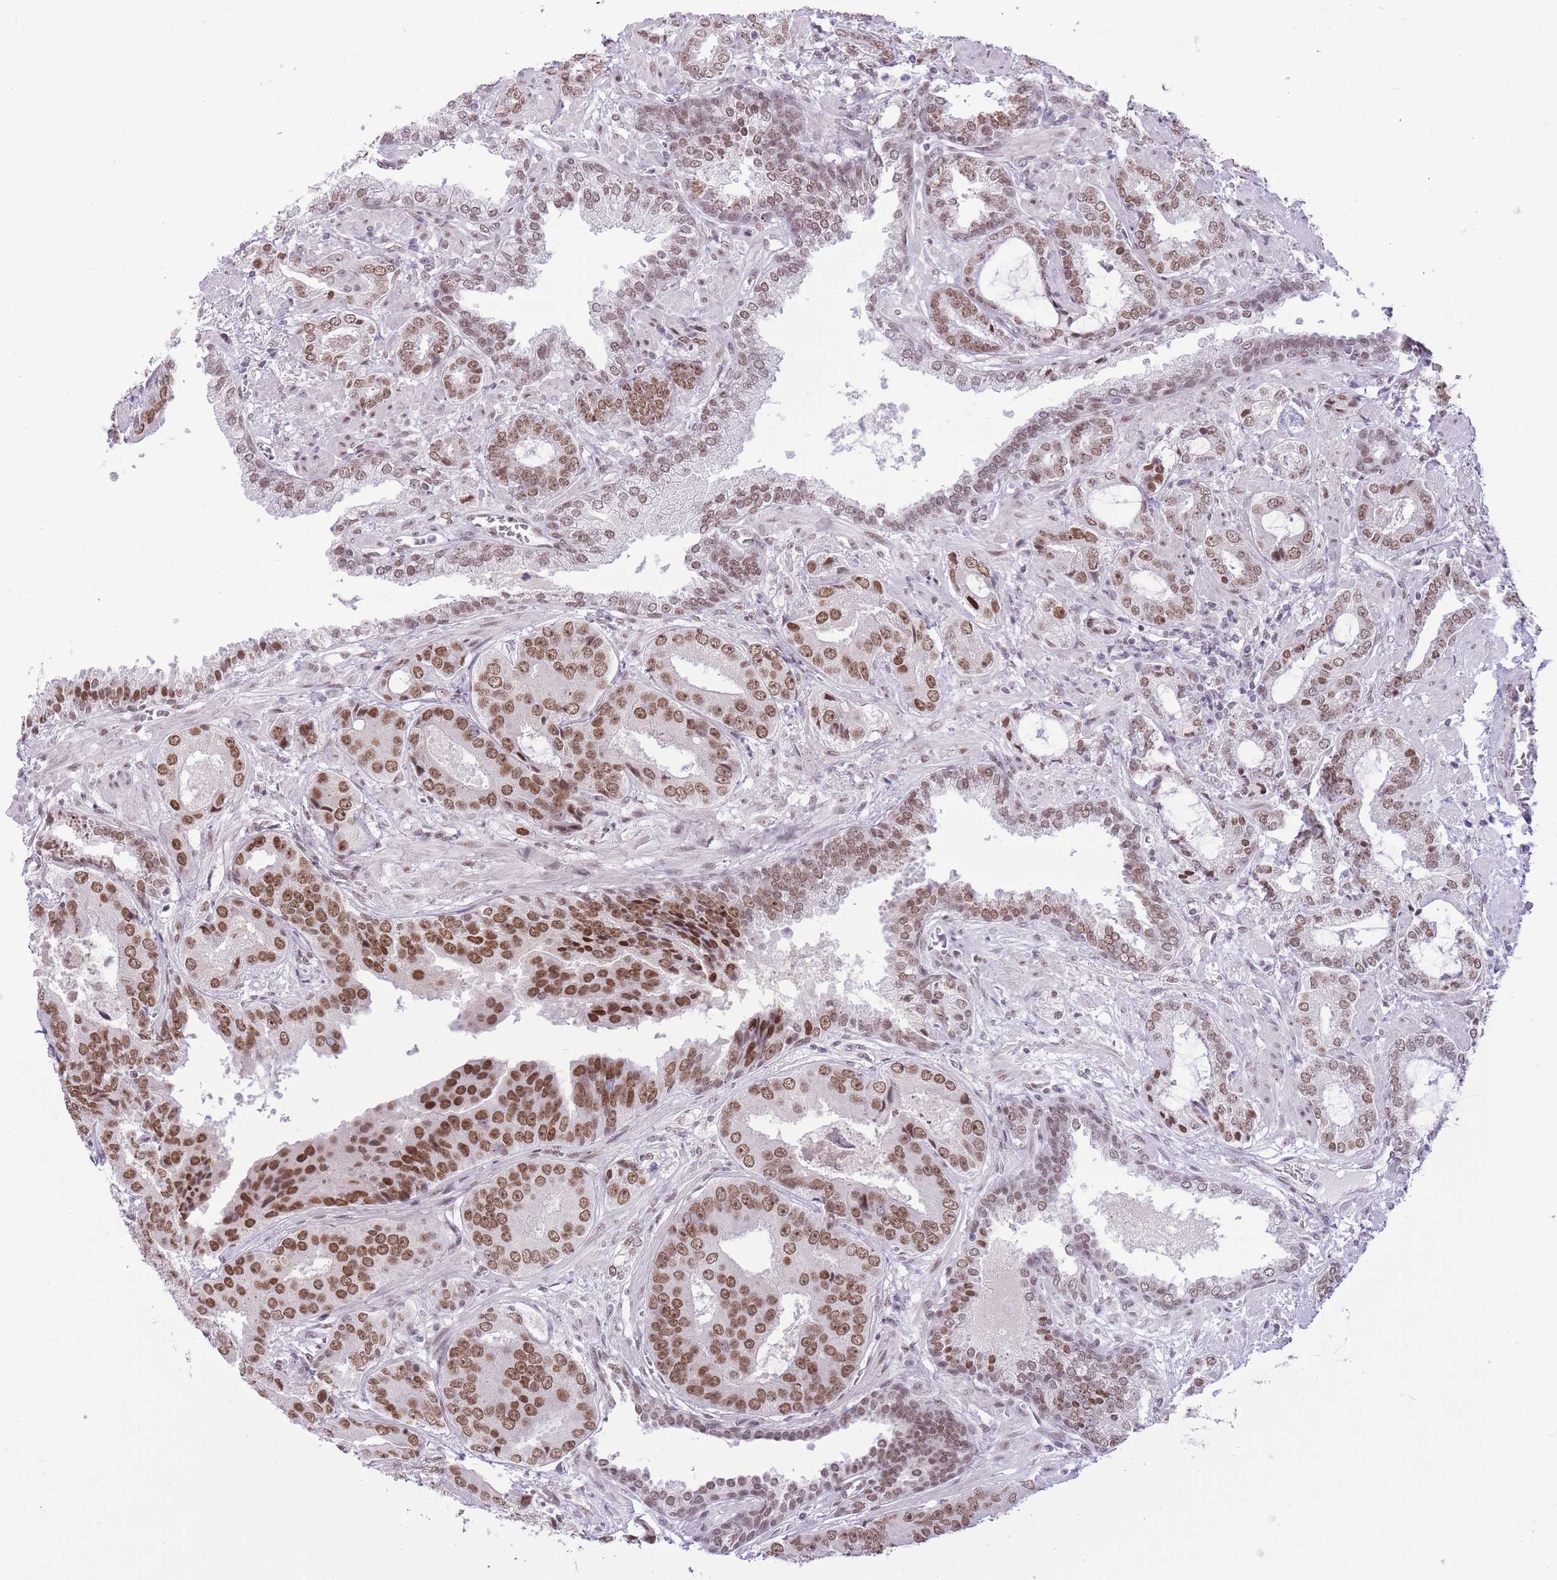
{"staining": {"intensity": "moderate", "quantity": ">75%", "location": "nuclear"}, "tissue": "prostate cancer", "cell_type": "Tumor cells", "image_type": "cancer", "snomed": [{"axis": "morphology", "description": "Adenocarcinoma, High grade"}, {"axis": "topography", "description": "Prostate"}], "caption": "High-grade adenocarcinoma (prostate) was stained to show a protein in brown. There is medium levels of moderate nuclear expression in about >75% of tumor cells. The staining was performed using DAB (3,3'-diaminobenzidine), with brown indicating positive protein expression. Nuclei are stained blue with hematoxylin.", "gene": "ZBED5", "patient": {"sex": "male", "age": 71}}